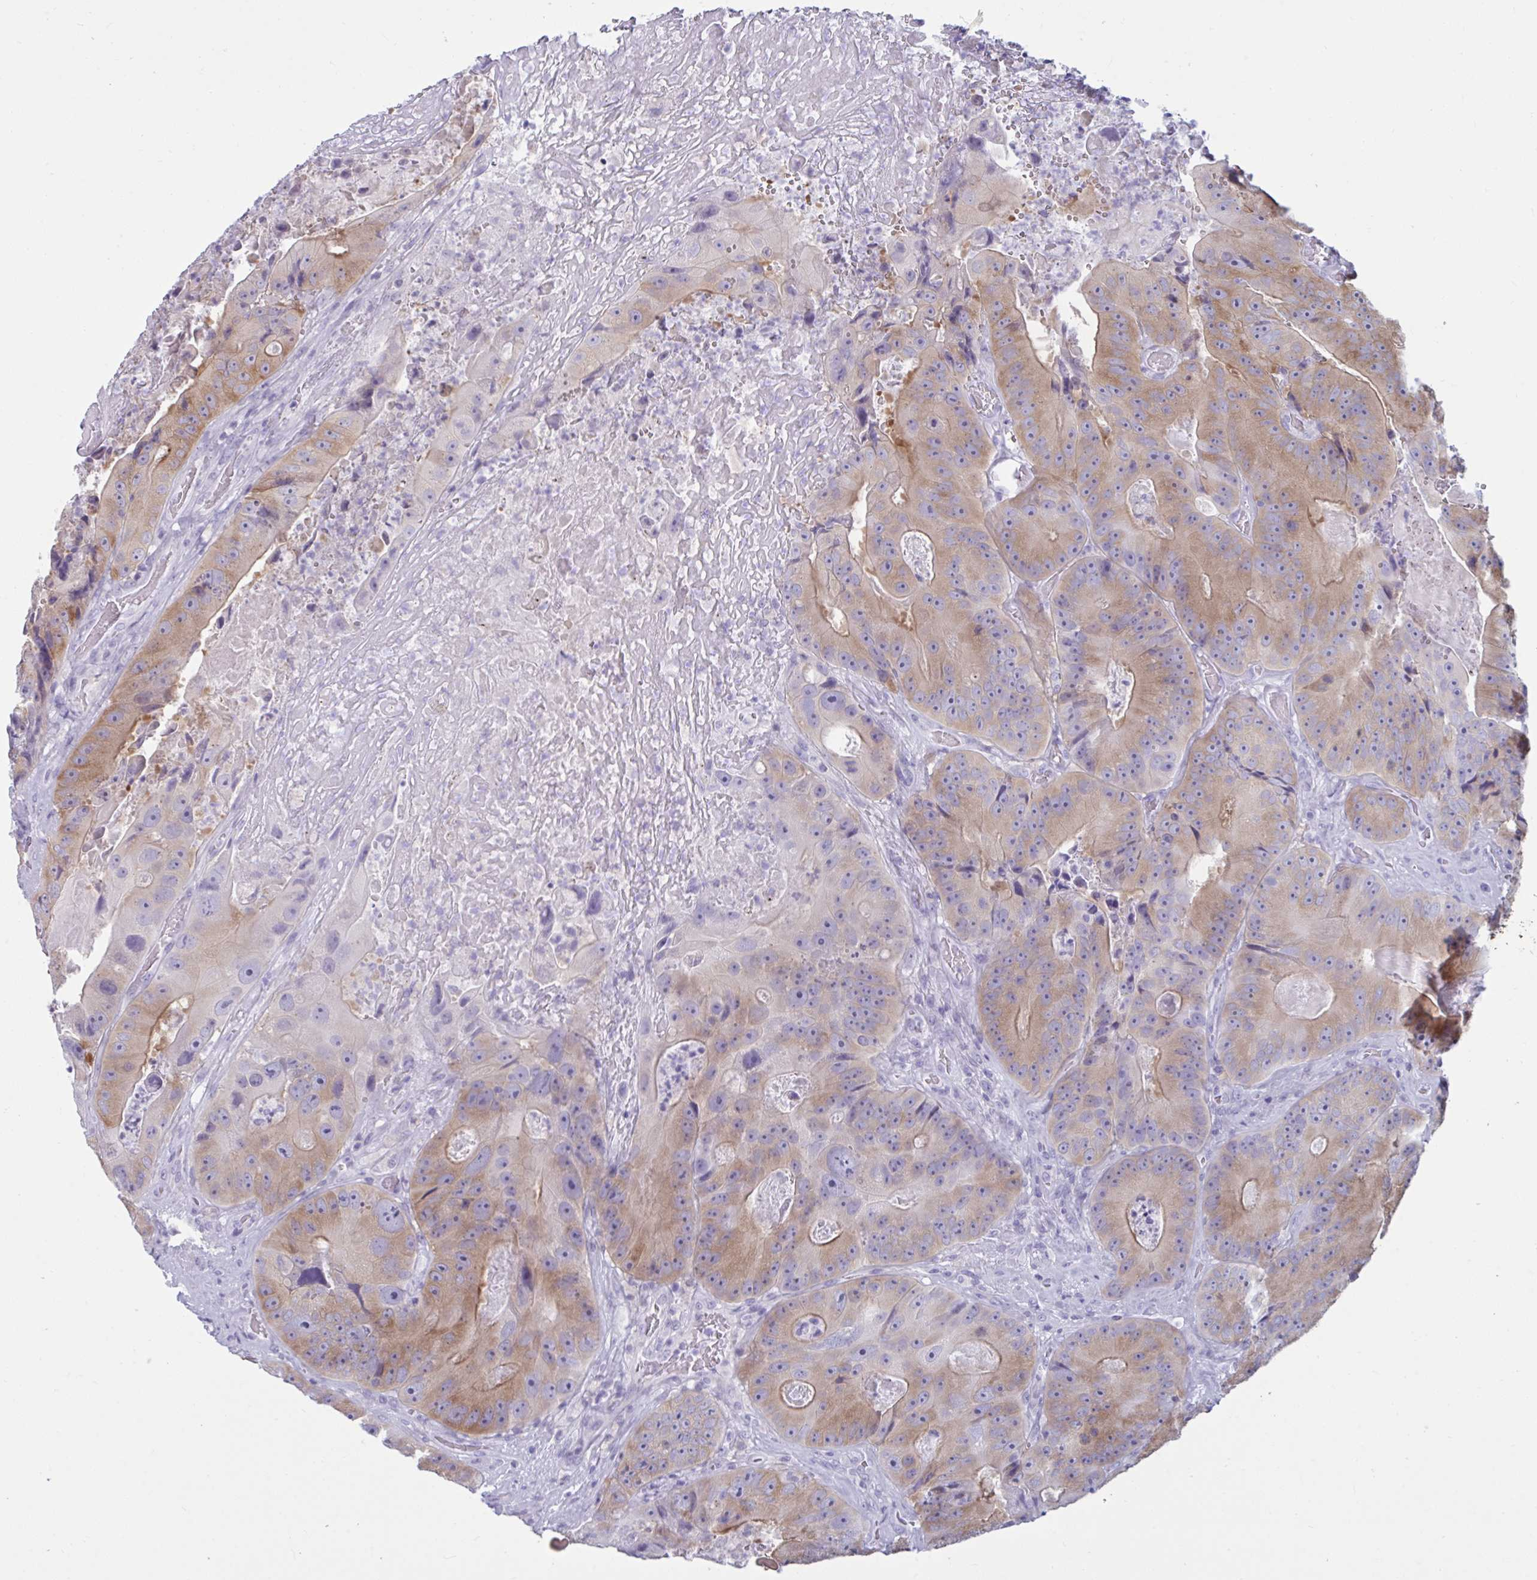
{"staining": {"intensity": "moderate", "quantity": ">75%", "location": "cytoplasmic/membranous"}, "tissue": "colorectal cancer", "cell_type": "Tumor cells", "image_type": "cancer", "snomed": [{"axis": "morphology", "description": "Adenocarcinoma, NOS"}, {"axis": "topography", "description": "Colon"}], "caption": "Colorectal cancer tissue displays moderate cytoplasmic/membranous expression in about >75% of tumor cells", "gene": "TBC1D4", "patient": {"sex": "female", "age": 86}}